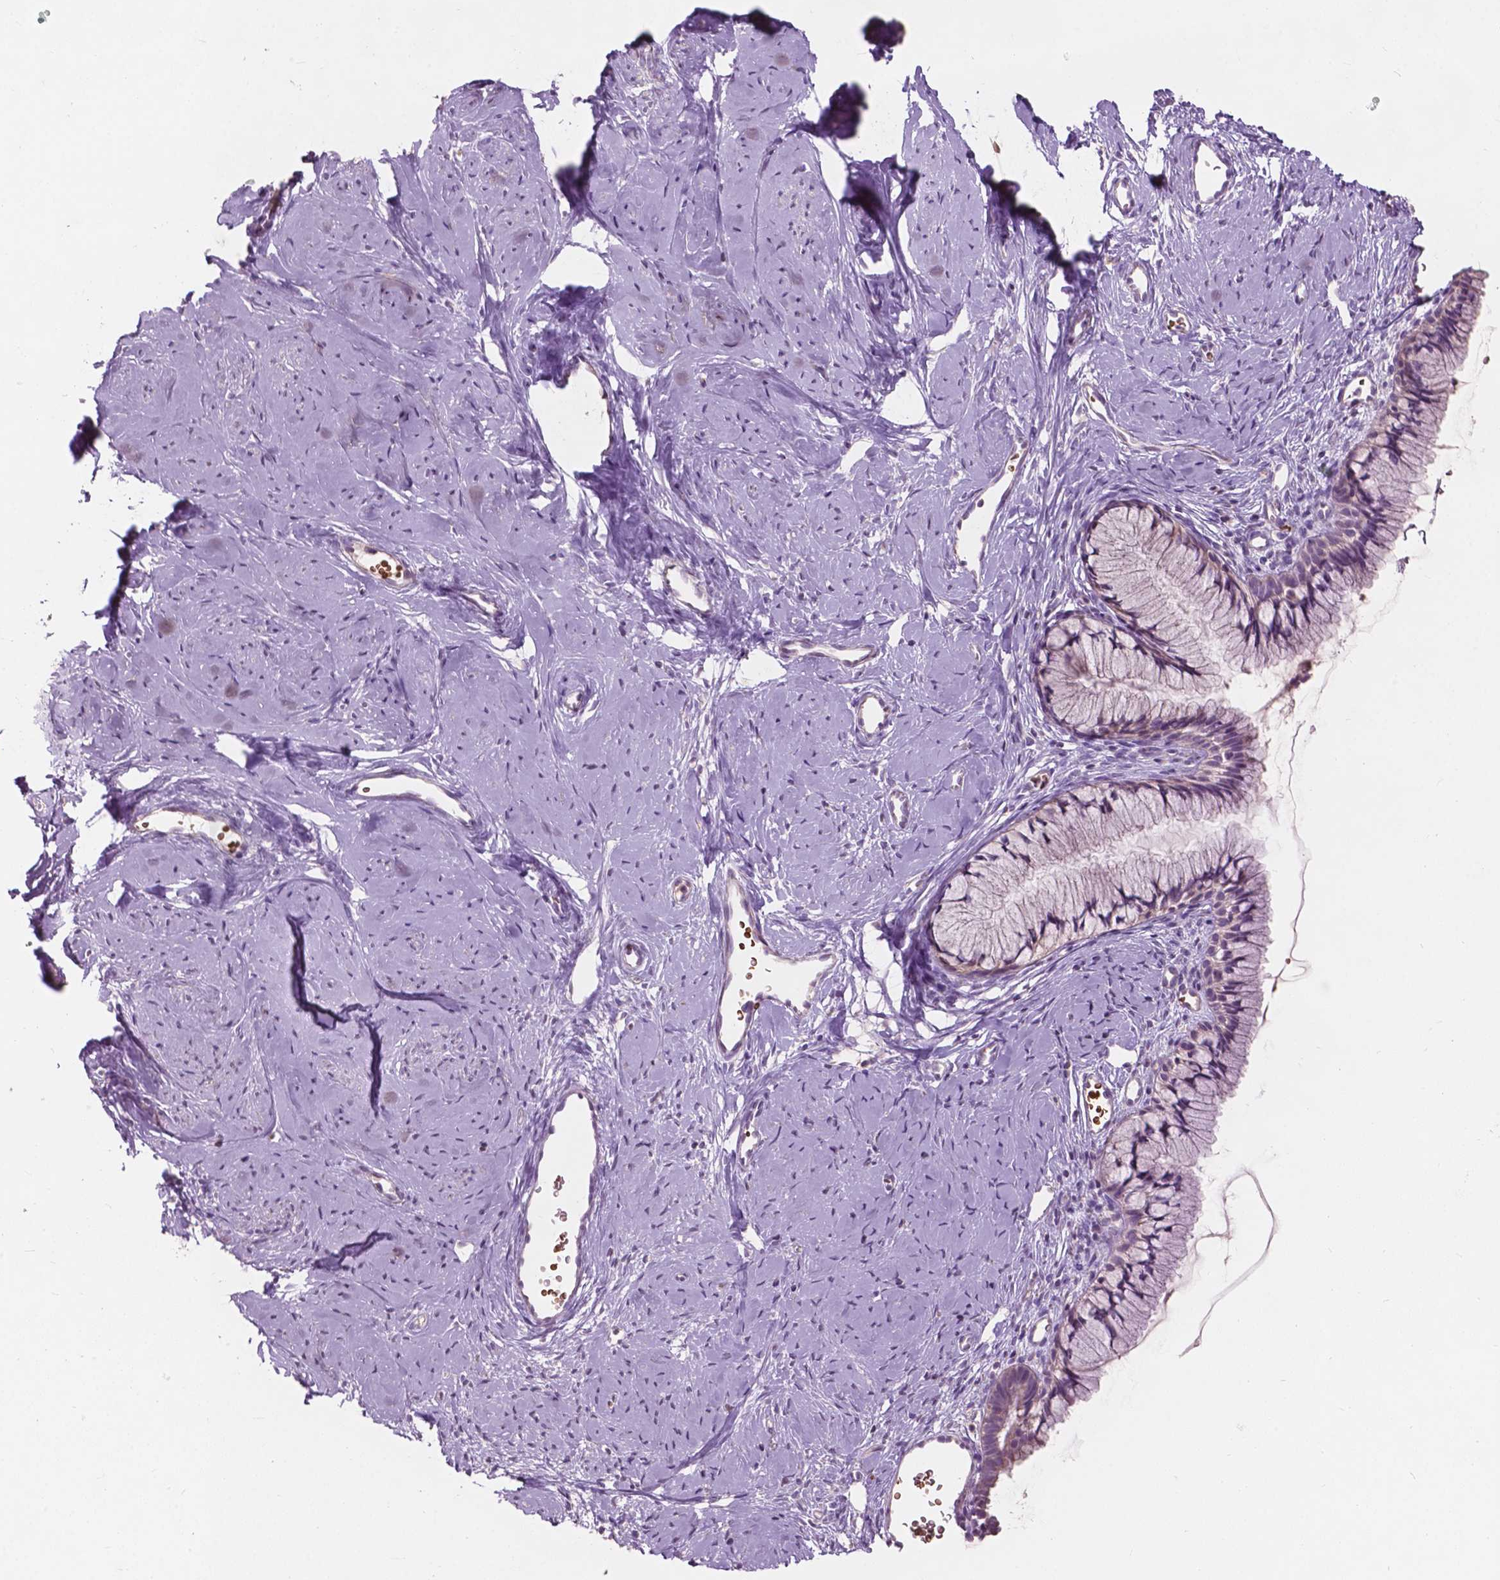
{"staining": {"intensity": "weak", "quantity": "25%-75%", "location": "cytoplasmic/membranous"}, "tissue": "cervix", "cell_type": "Glandular cells", "image_type": "normal", "snomed": [{"axis": "morphology", "description": "Normal tissue, NOS"}, {"axis": "topography", "description": "Cervix"}], "caption": "DAB (3,3'-diaminobenzidine) immunohistochemical staining of unremarkable cervix exhibits weak cytoplasmic/membranous protein staining in approximately 25%-75% of glandular cells. The staining was performed using DAB (3,3'-diaminobenzidine) to visualize the protein expression in brown, while the nuclei were stained in blue with hematoxylin (Magnification: 20x).", "gene": "NDUFS1", "patient": {"sex": "female", "age": 40}}